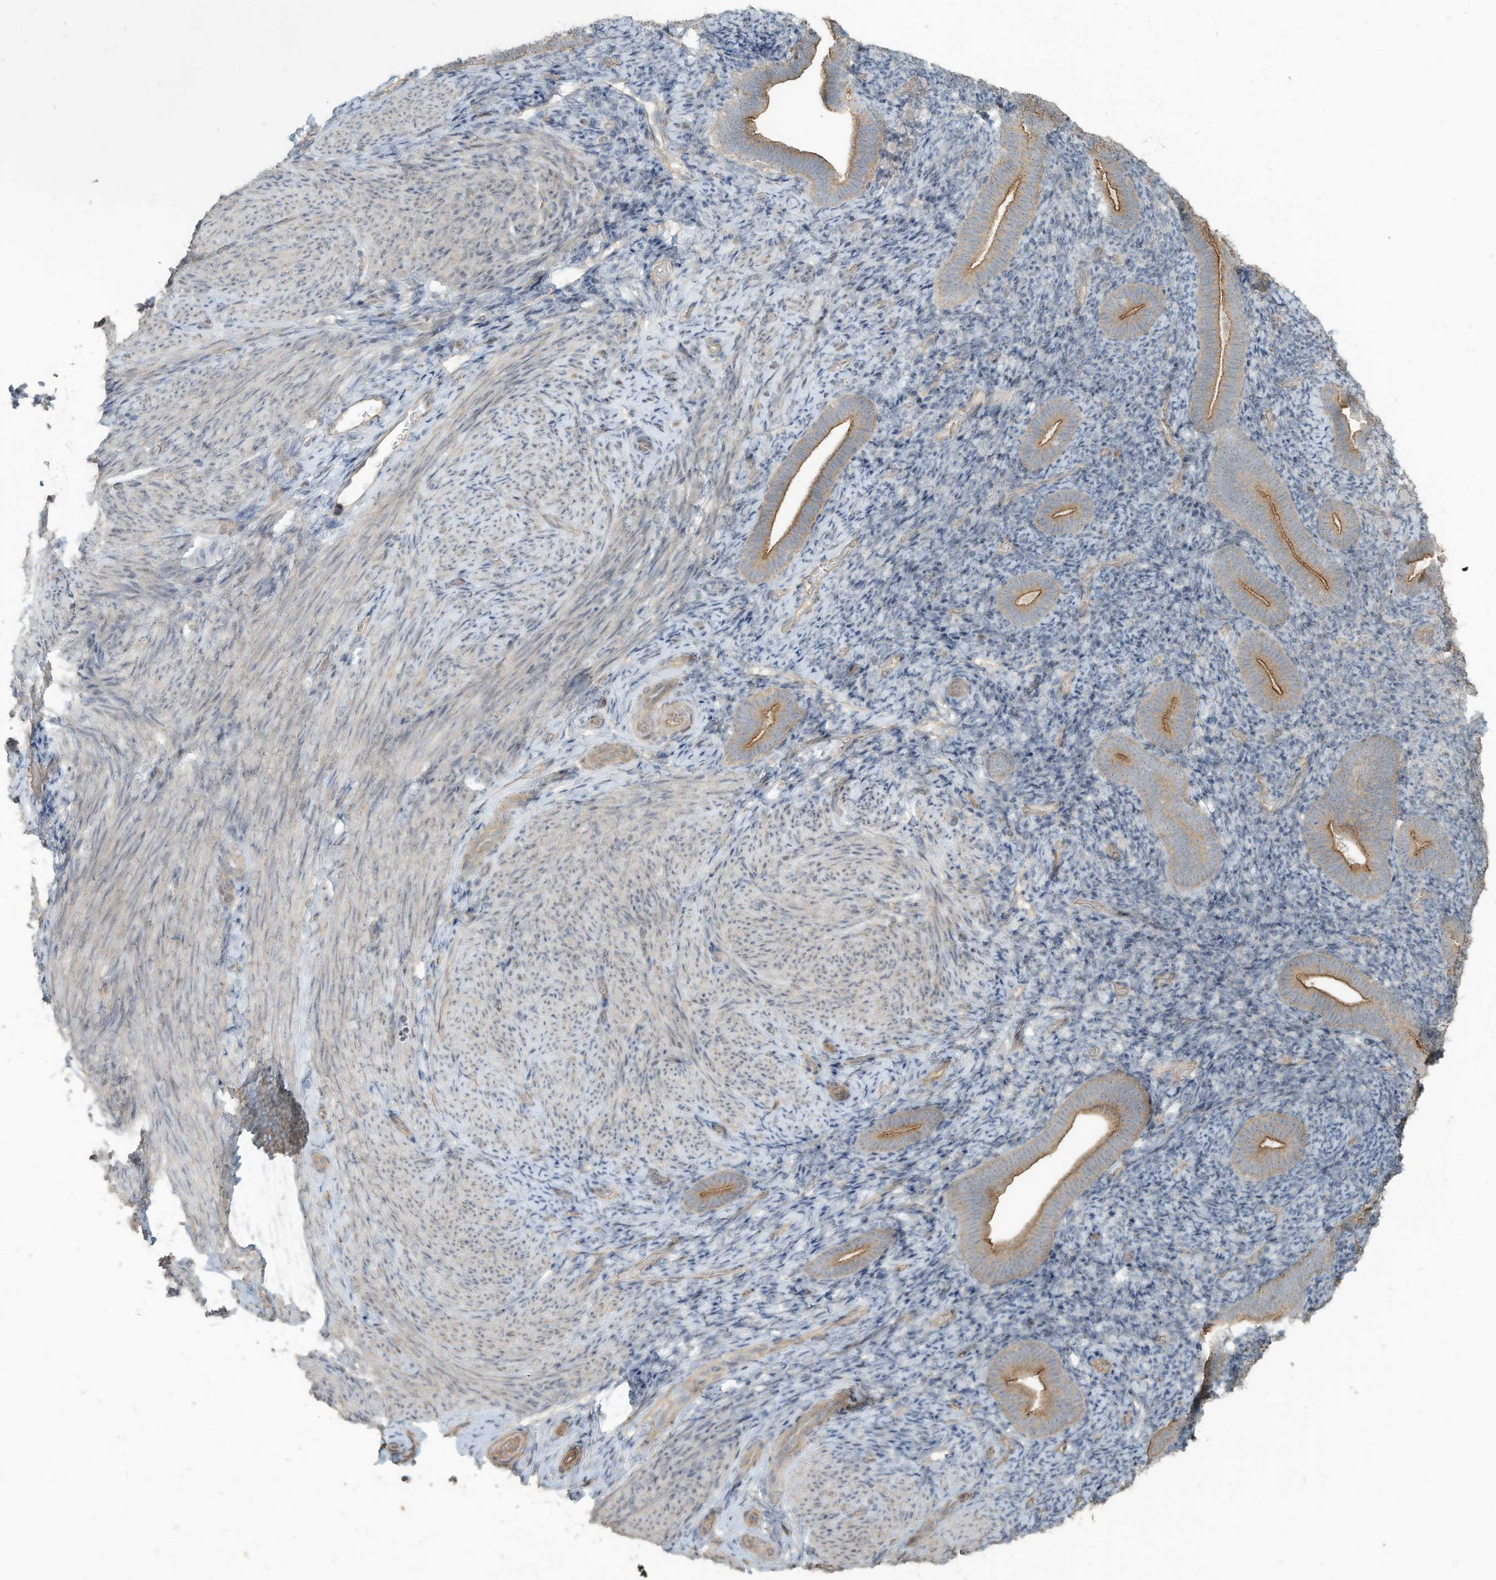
{"staining": {"intensity": "negative", "quantity": "none", "location": "none"}, "tissue": "endometrium", "cell_type": "Cells in endometrial stroma", "image_type": "normal", "snomed": [{"axis": "morphology", "description": "Normal tissue, NOS"}, {"axis": "topography", "description": "Endometrium"}], "caption": "IHC micrograph of normal endometrium stained for a protein (brown), which demonstrates no positivity in cells in endometrial stroma. Nuclei are stained in blue.", "gene": "MAGIX", "patient": {"sex": "female", "age": 51}}